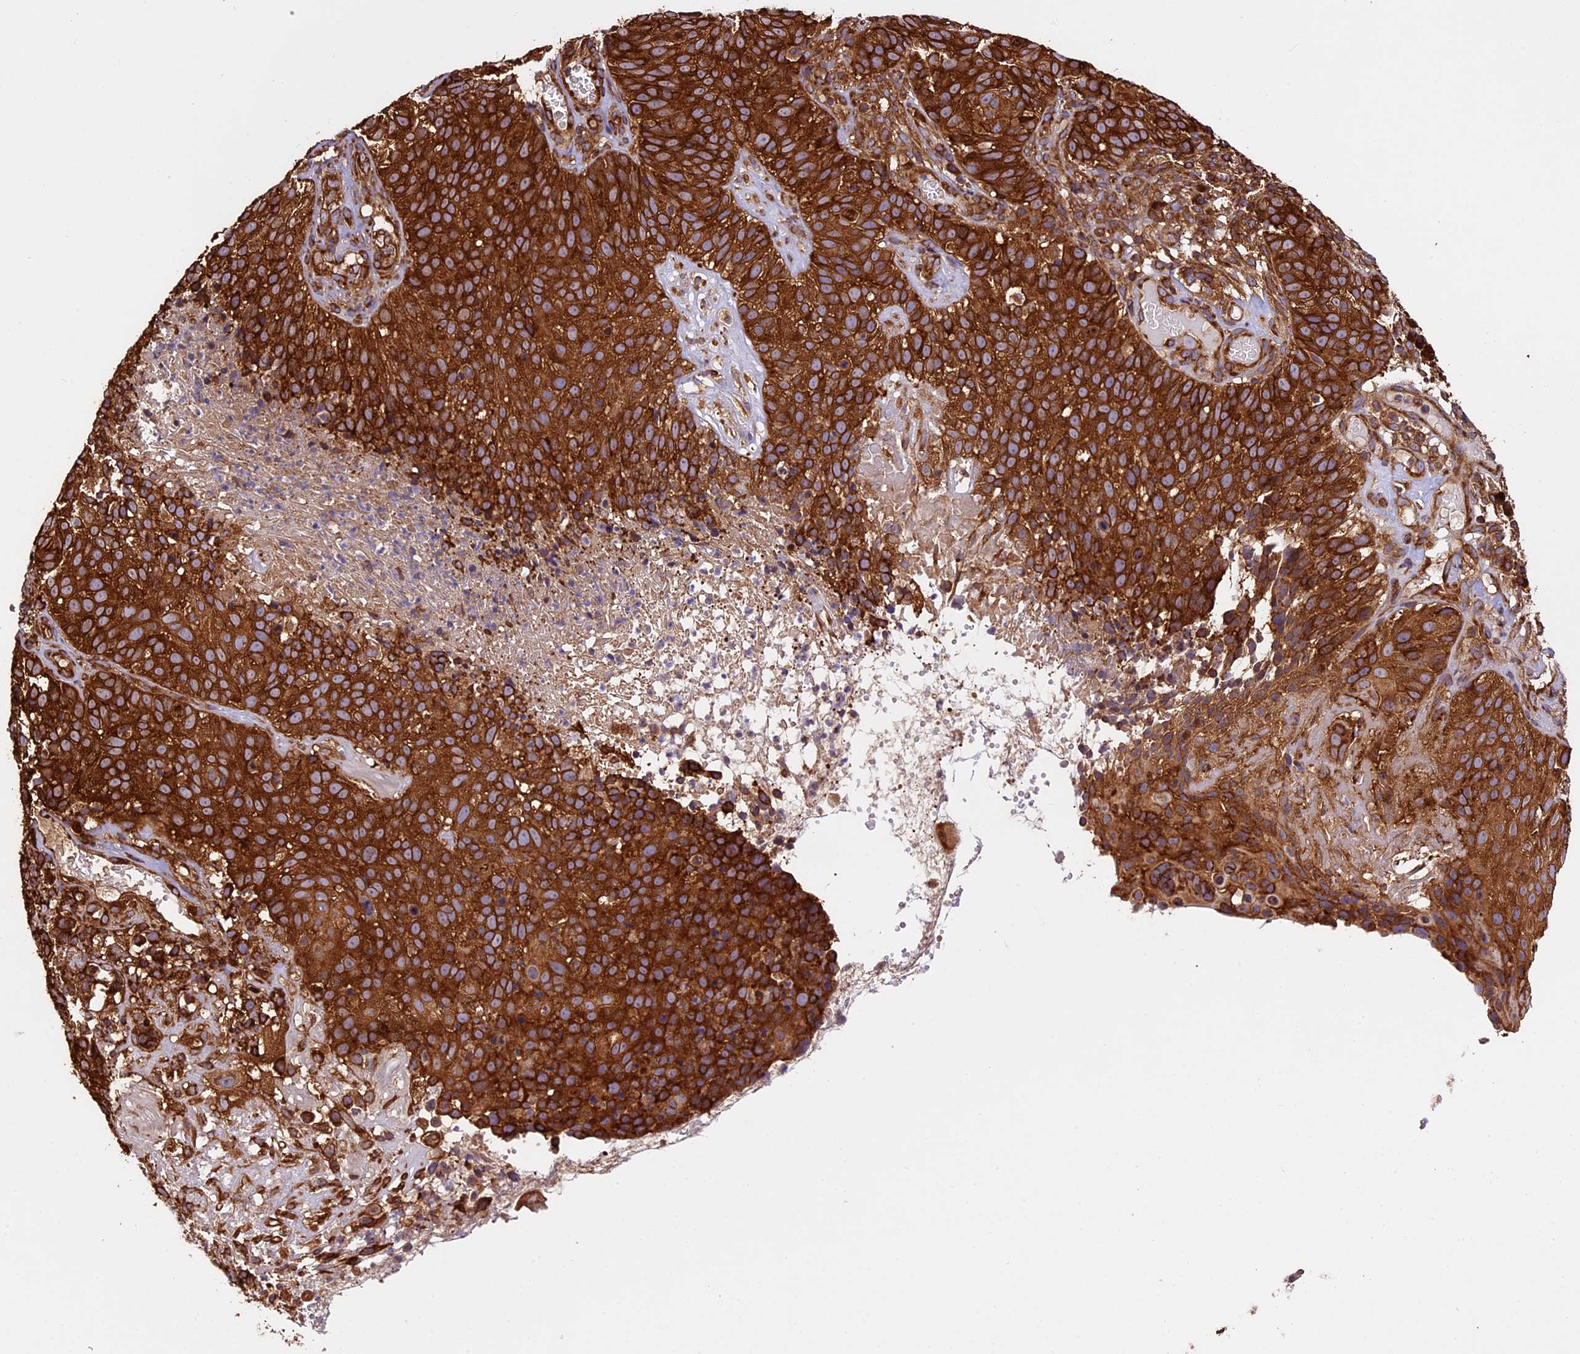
{"staining": {"intensity": "strong", "quantity": ">75%", "location": "cytoplasmic/membranous"}, "tissue": "cervical cancer", "cell_type": "Tumor cells", "image_type": "cancer", "snomed": [{"axis": "morphology", "description": "Squamous cell carcinoma, NOS"}, {"axis": "topography", "description": "Cervix"}], "caption": "Tumor cells display high levels of strong cytoplasmic/membranous expression in about >75% of cells in cervical cancer (squamous cell carcinoma).", "gene": "KARS1", "patient": {"sex": "female", "age": 74}}